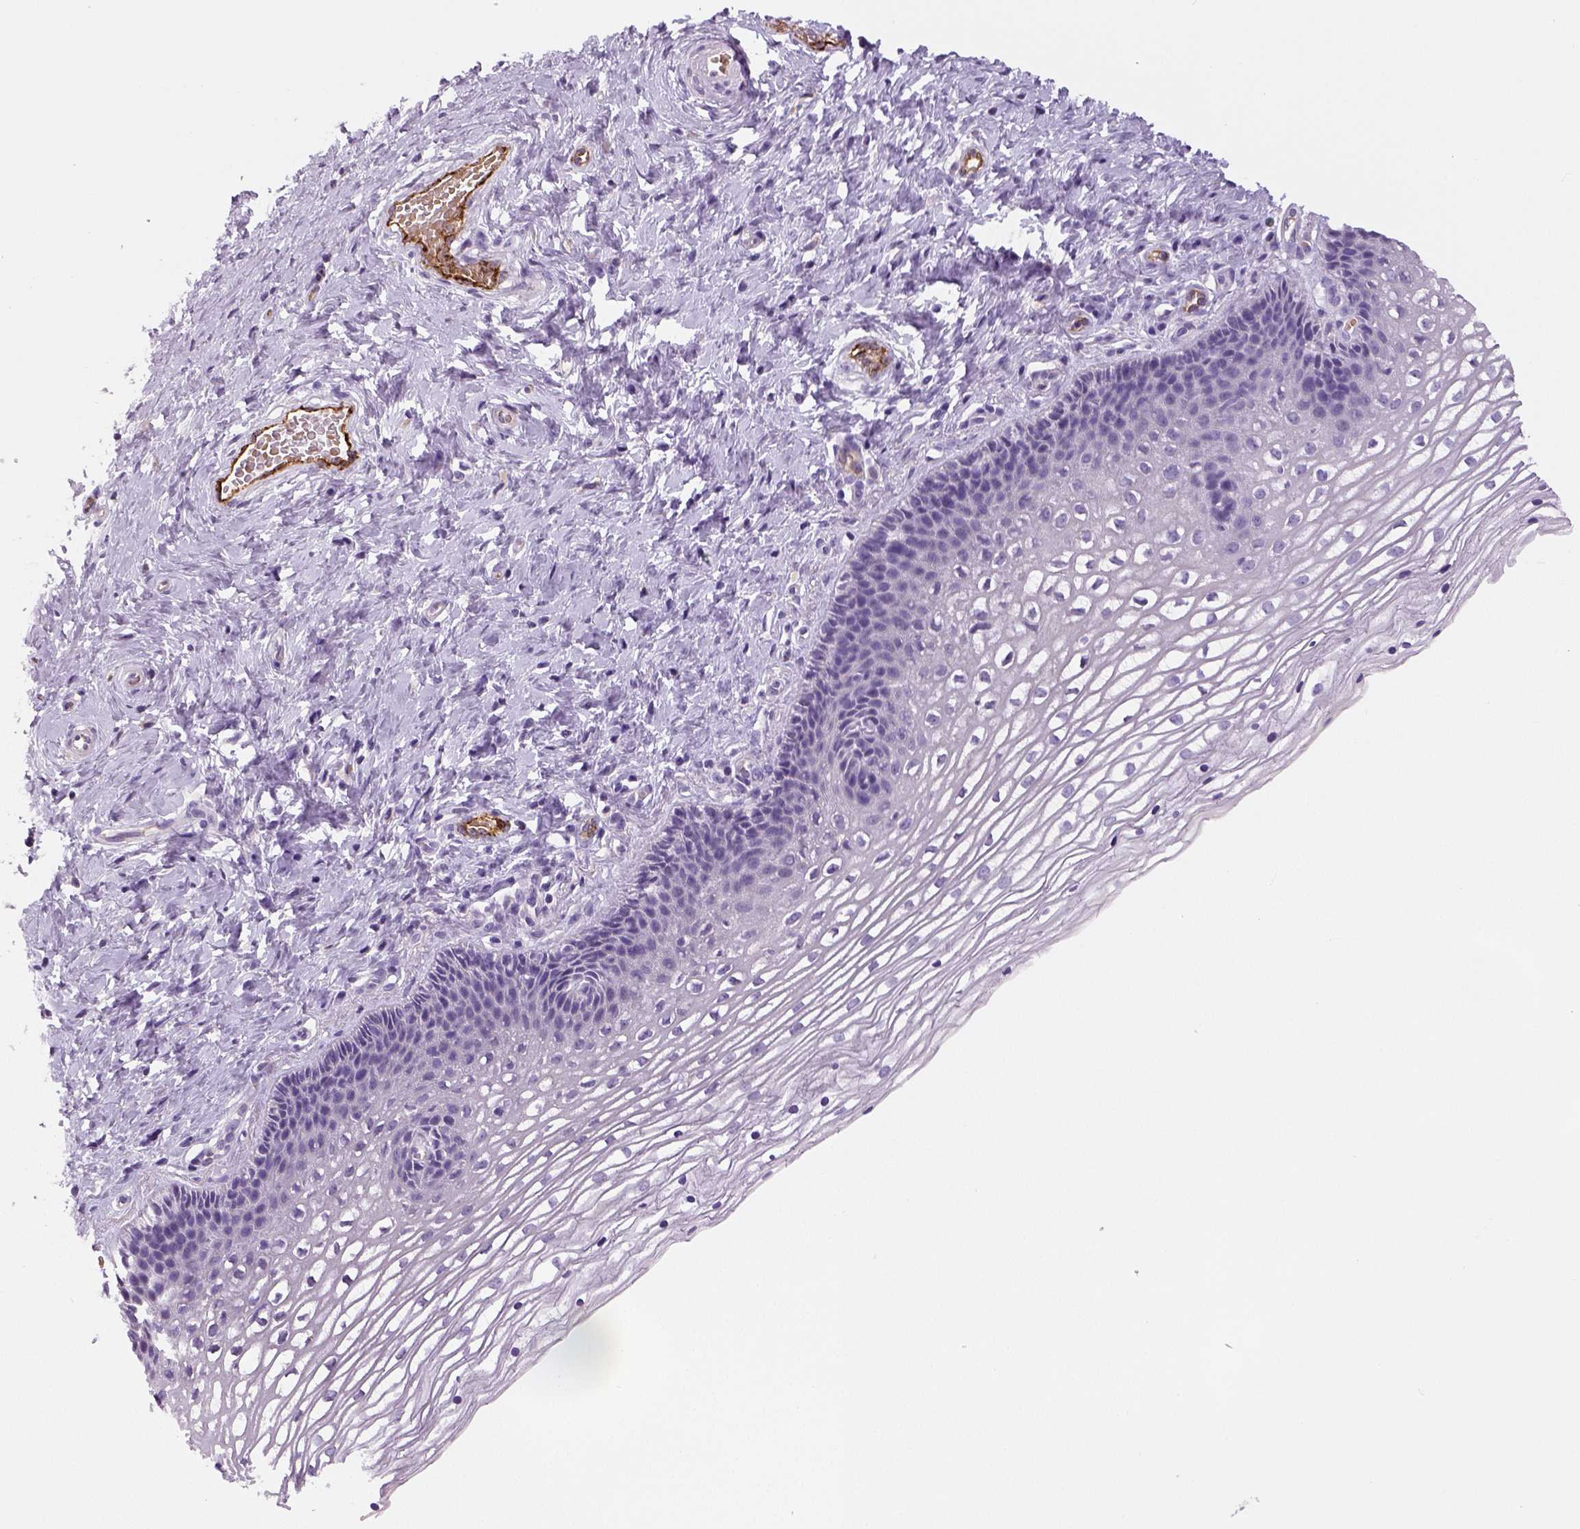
{"staining": {"intensity": "negative", "quantity": "none", "location": "none"}, "tissue": "cervix", "cell_type": "Glandular cells", "image_type": "normal", "snomed": [{"axis": "morphology", "description": "Normal tissue, NOS"}, {"axis": "topography", "description": "Cervix"}], "caption": "Immunohistochemistry (IHC) photomicrograph of normal cervix stained for a protein (brown), which shows no expression in glandular cells. (Immunohistochemistry (IHC), brightfield microscopy, high magnification).", "gene": "ENSG00000250349", "patient": {"sex": "female", "age": 34}}